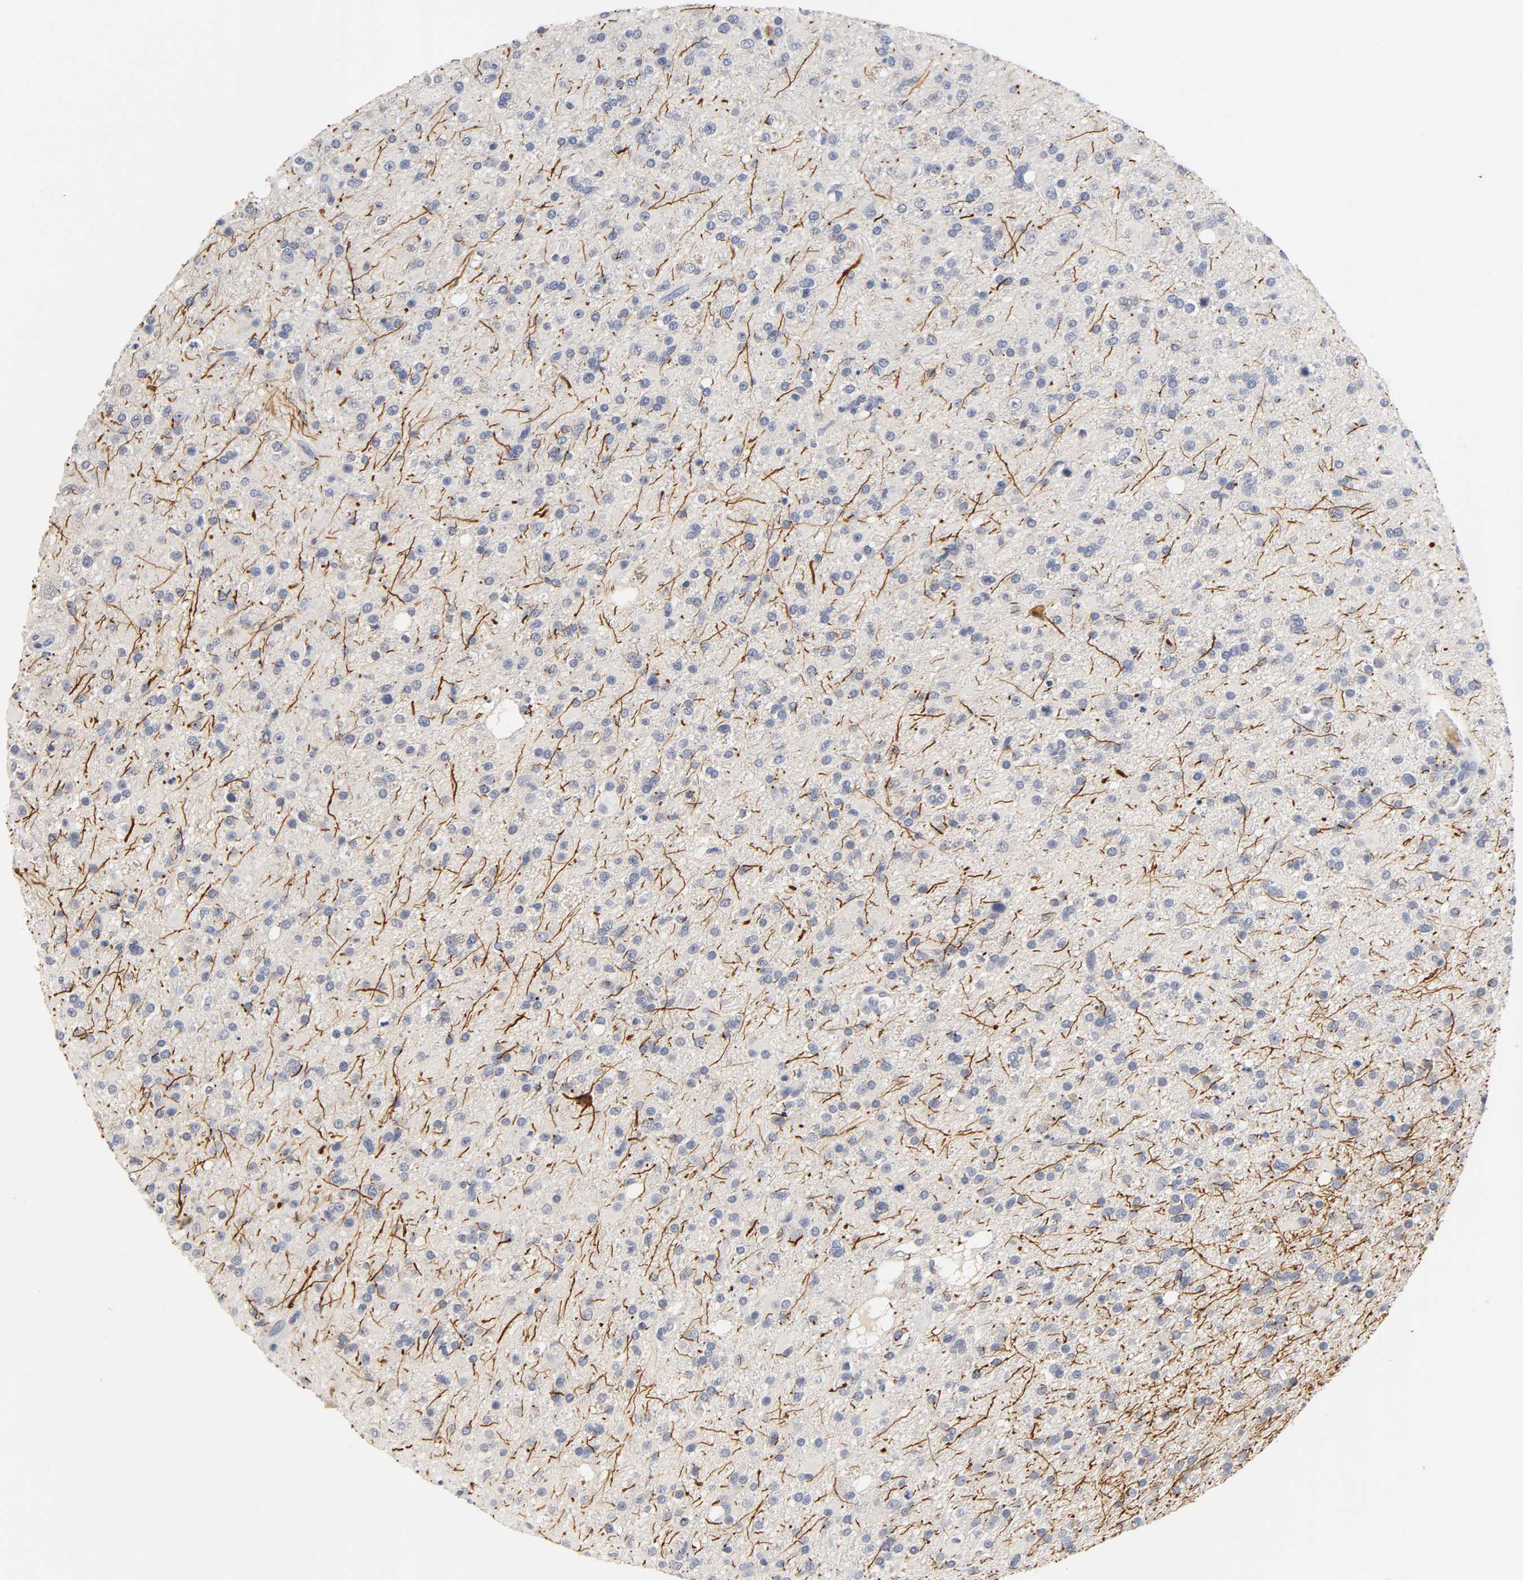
{"staining": {"intensity": "negative", "quantity": "none", "location": "none"}, "tissue": "glioma", "cell_type": "Tumor cells", "image_type": "cancer", "snomed": [{"axis": "morphology", "description": "Glioma, malignant, High grade"}, {"axis": "topography", "description": "Brain"}], "caption": "Tumor cells show no significant protein expression in malignant glioma (high-grade).", "gene": "OVOL1", "patient": {"sex": "male", "age": 33}}